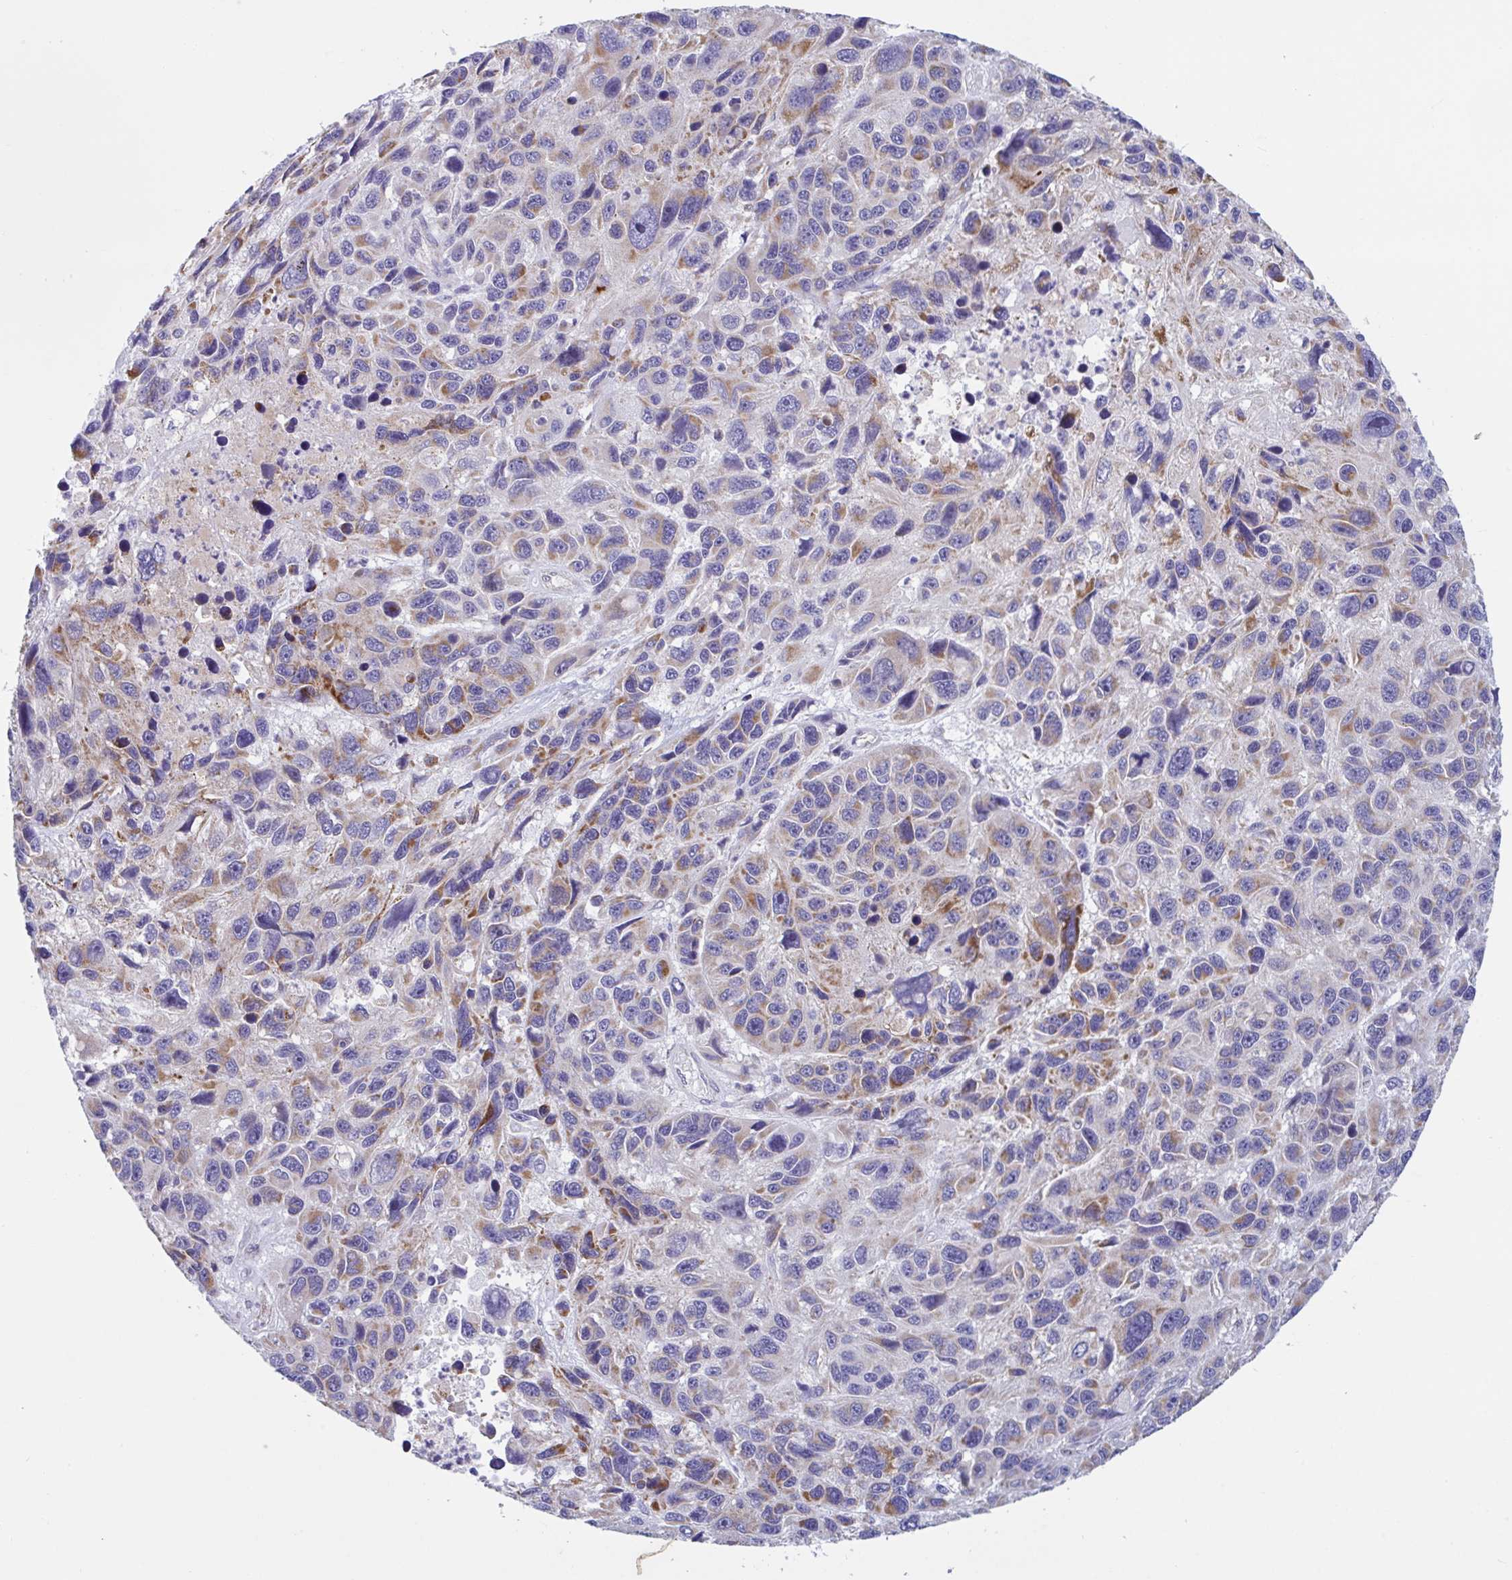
{"staining": {"intensity": "moderate", "quantity": "25%-75%", "location": "cytoplasmic/membranous"}, "tissue": "melanoma", "cell_type": "Tumor cells", "image_type": "cancer", "snomed": [{"axis": "morphology", "description": "Malignant melanoma, NOS"}, {"axis": "topography", "description": "Skin"}], "caption": "The micrograph exhibits immunohistochemical staining of melanoma. There is moderate cytoplasmic/membranous staining is seen in about 25%-75% of tumor cells. (Stains: DAB in brown, nuclei in blue, Microscopy: brightfield microscopy at high magnification).", "gene": "BCAT2", "patient": {"sex": "male", "age": 53}}